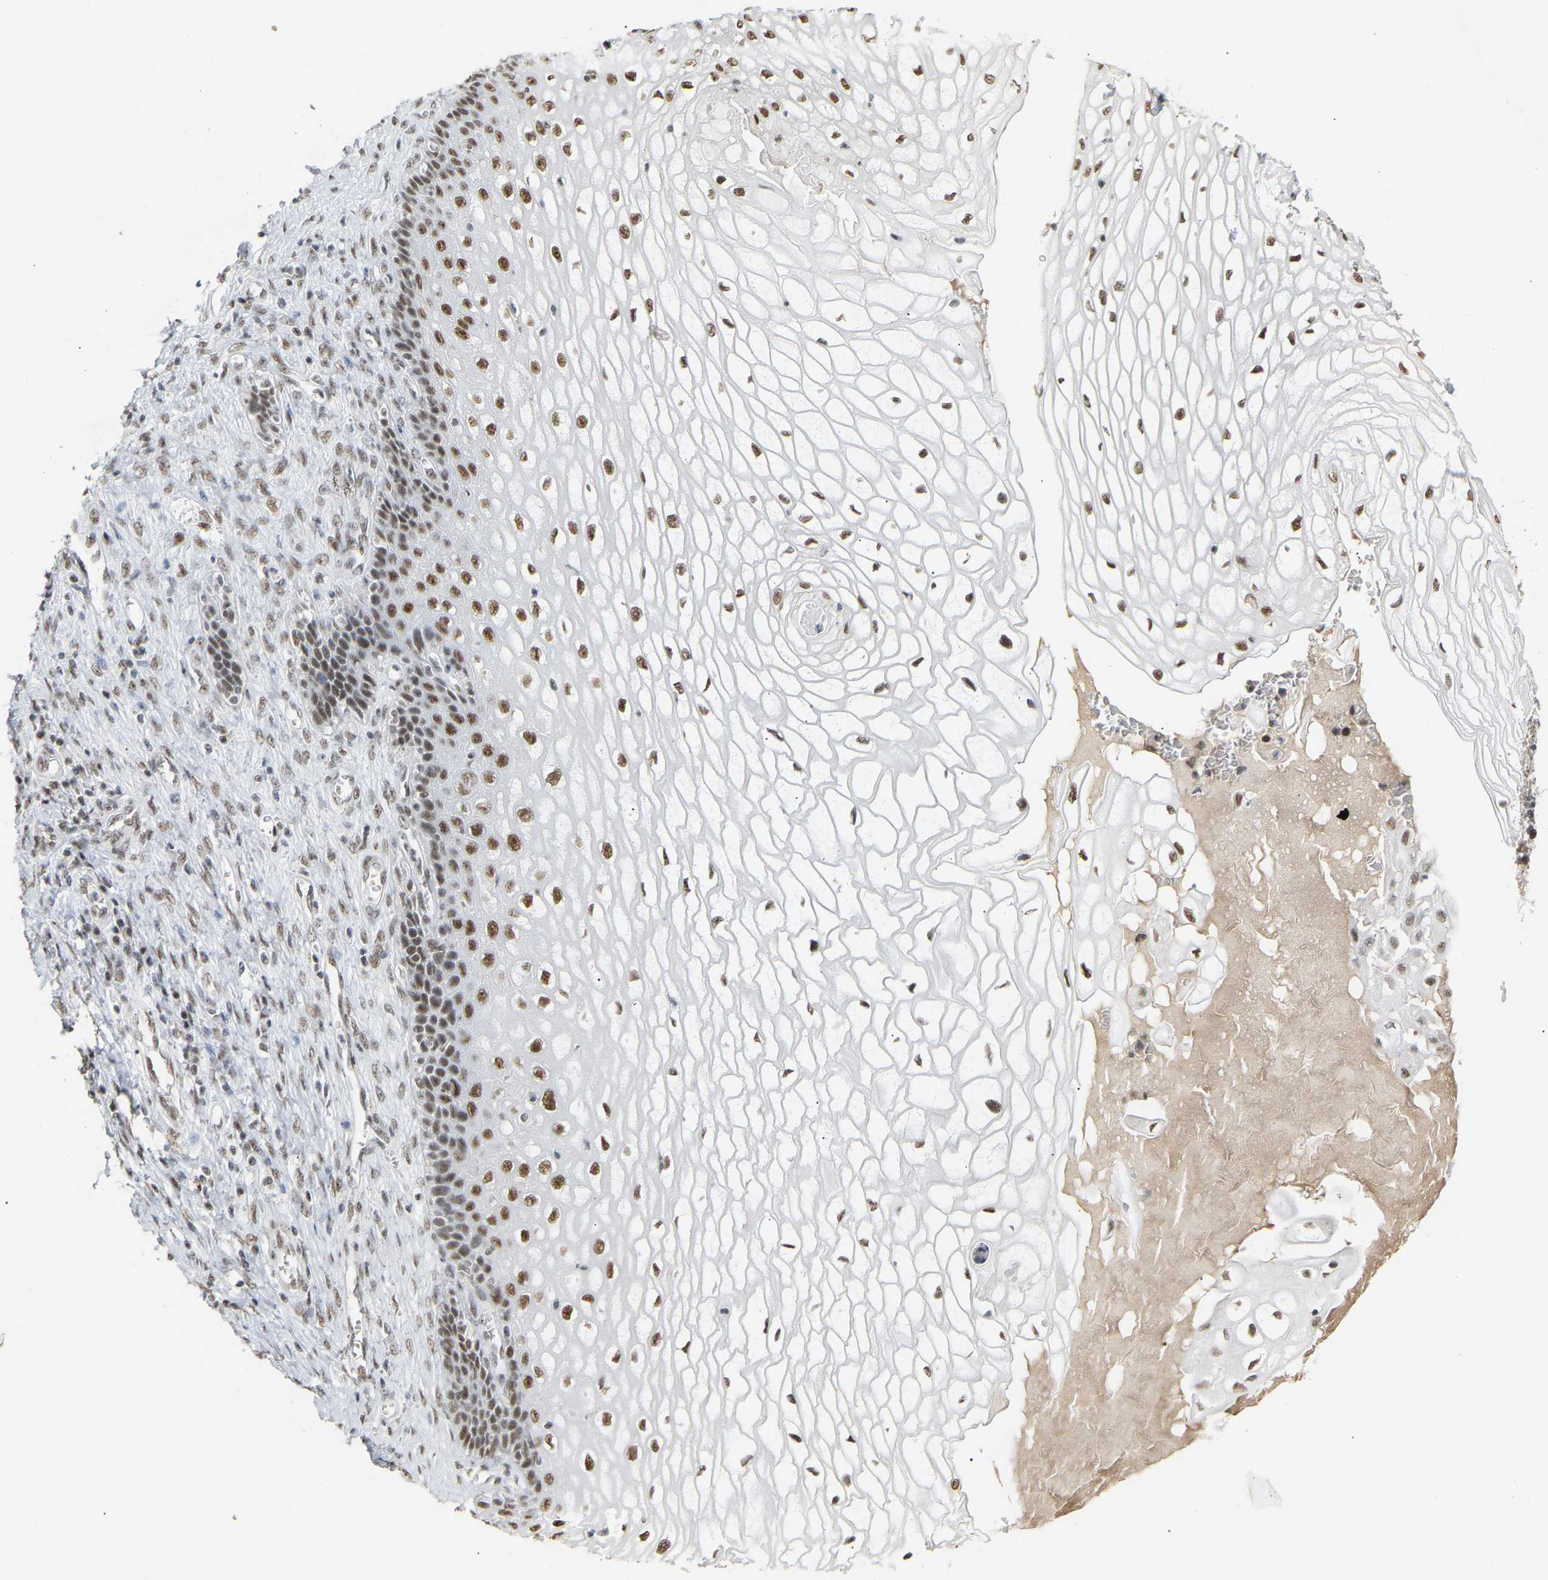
{"staining": {"intensity": "strong", "quantity": ">75%", "location": "nuclear"}, "tissue": "cervical cancer", "cell_type": "Tumor cells", "image_type": "cancer", "snomed": [{"axis": "morphology", "description": "Adenocarcinoma, NOS"}, {"axis": "topography", "description": "Cervix"}], "caption": "Protein staining shows strong nuclear staining in about >75% of tumor cells in cervical cancer (adenocarcinoma).", "gene": "NELFB", "patient": {"sex": "female", "age": 44}}